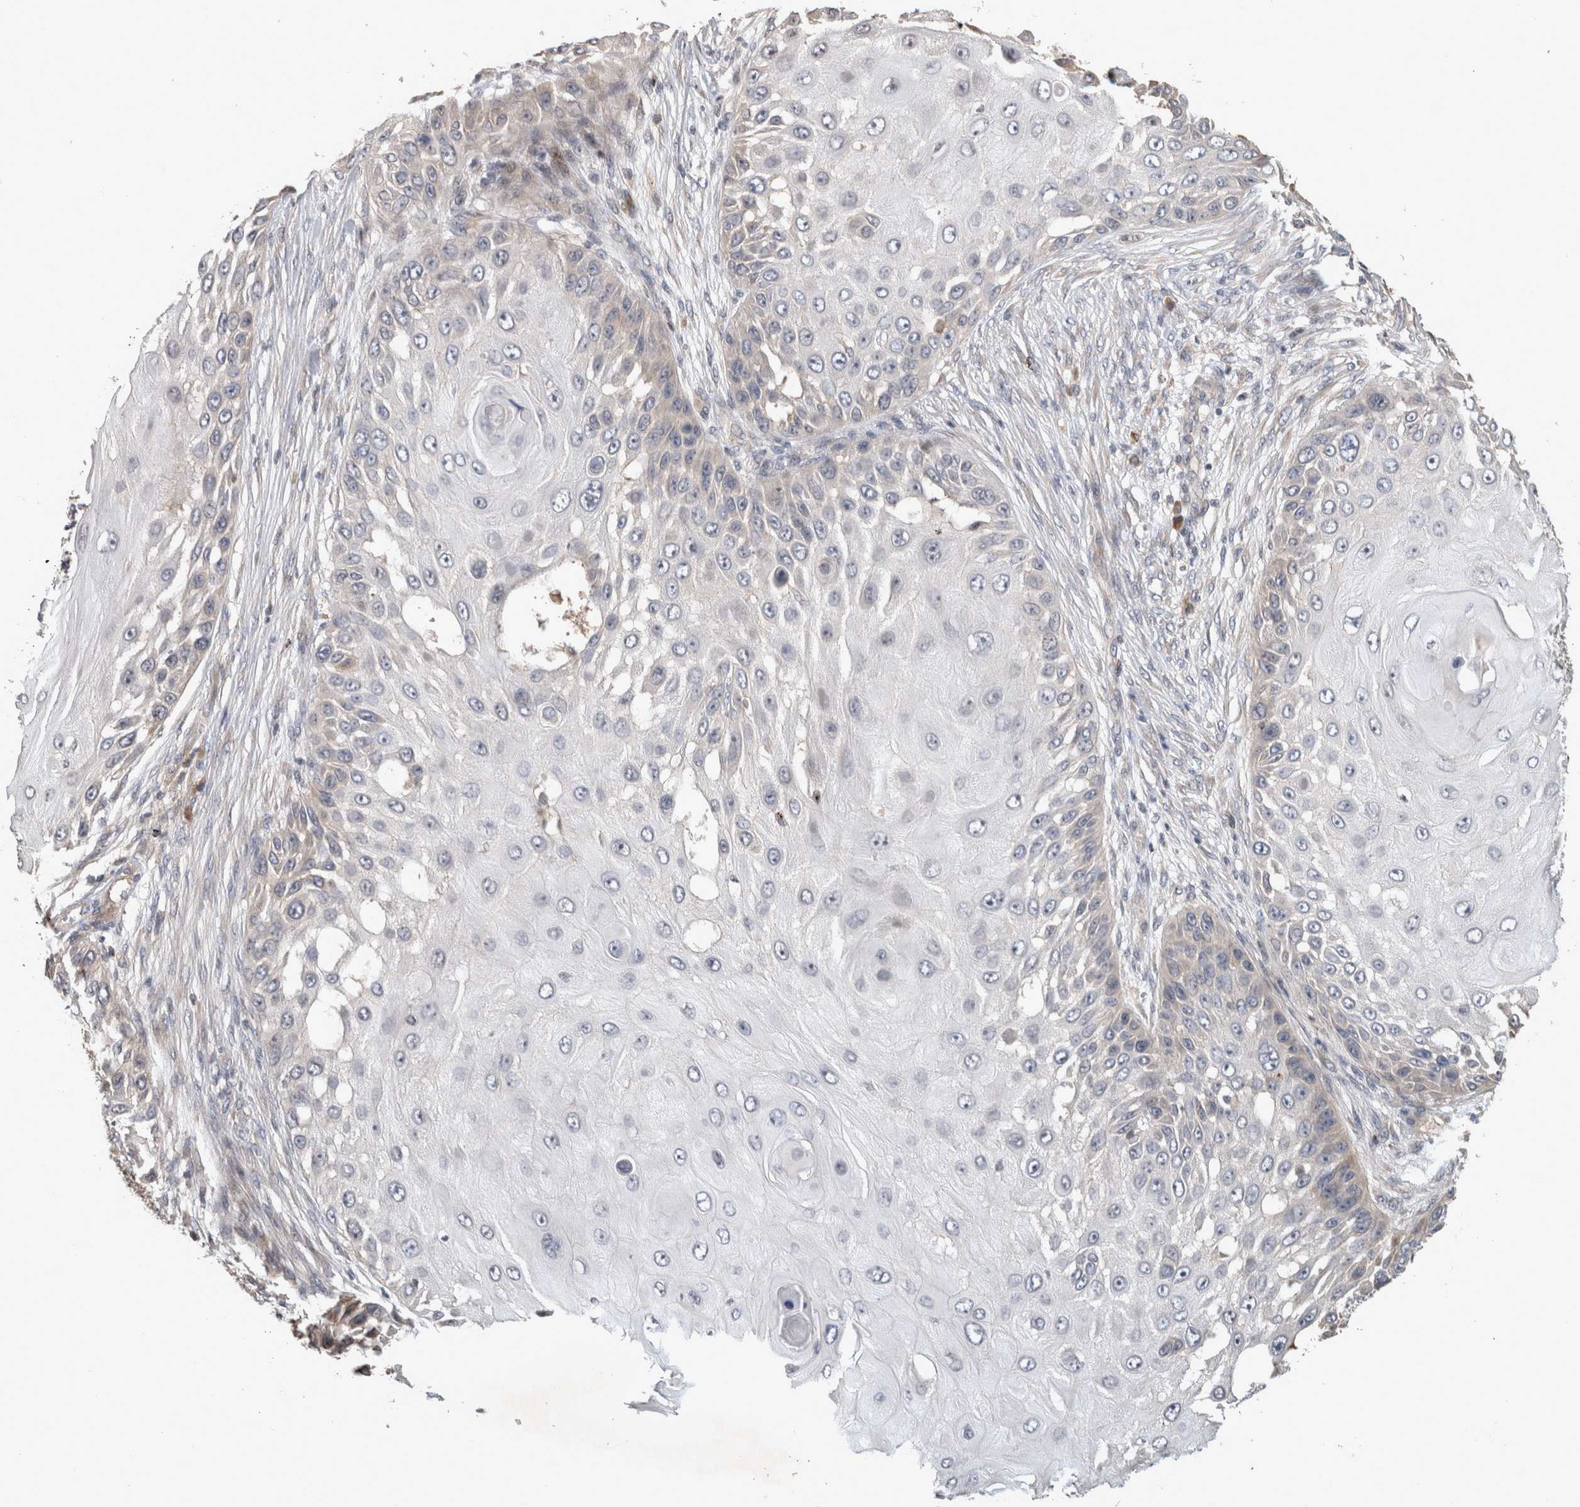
{"staining": {"intensity": "negative", "quantity": "none", "location": "none"}, "tissue": "skin cancer", "cell_type": "Tumor cells", "image_type": "cancer", "snomed": [{"axis": "morphology", "description": "Squamous cell carcinoma, NOS"}, {"axis": "topography", "description": "Skin"}], "caption": "Immunohistochemistry photomicrograph of human squamous cell carcinoma (skin) stained for a protein (brown), which shows no positivity in tumor cells.", "gene": "SERAC1", "patient": {"sex": "female", "age": 44}}